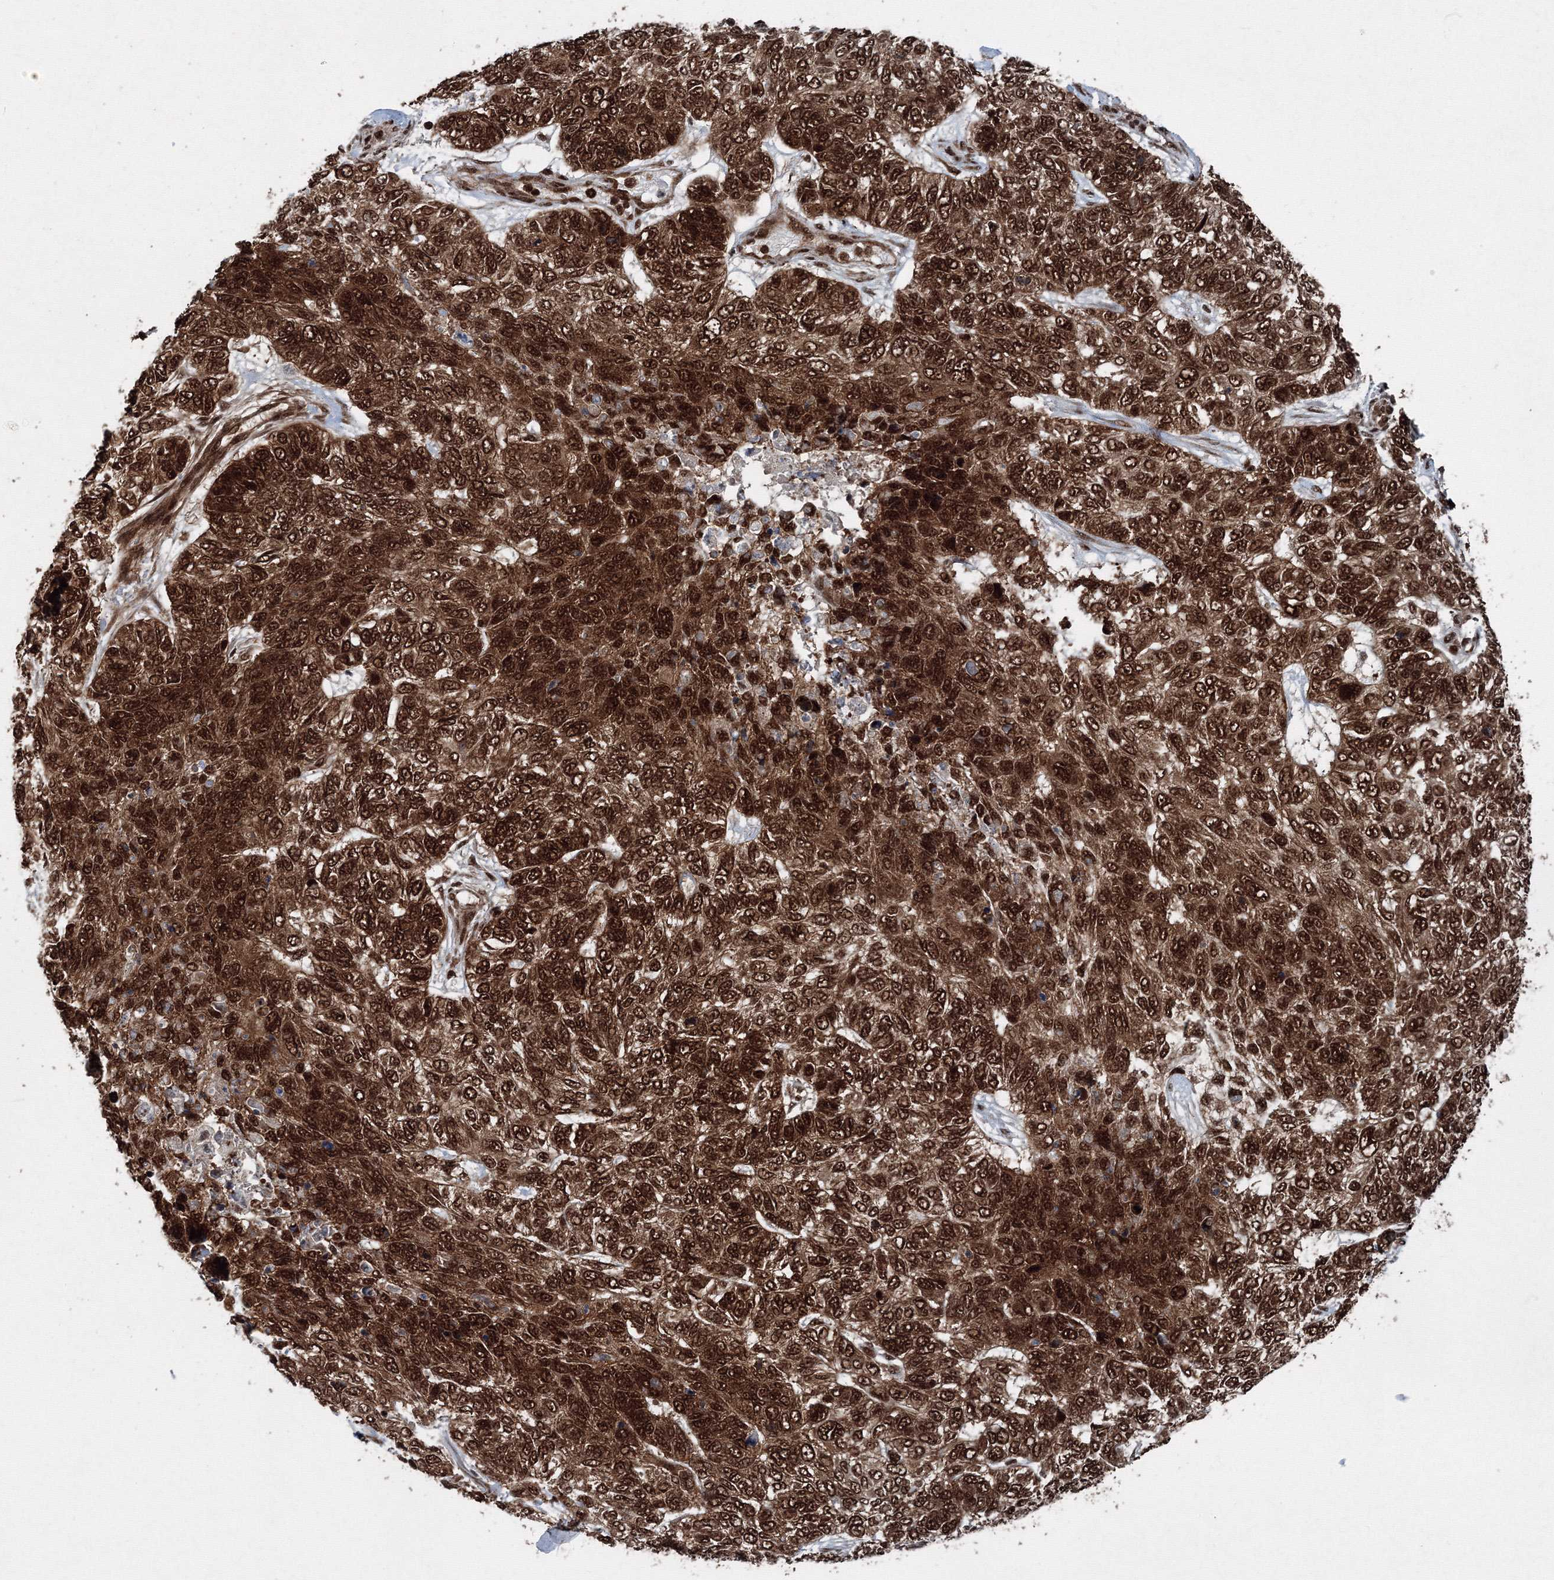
{"staining": {"intensity": "strong", "quantity": ">75%", "location": "cytoplasmic/membranous,nuclear"}, "tissue": "skin cancer", "cell_type": "Tumor cells", "image_type": "cancer", "snomed": [{"axis": "morphology", "description": "Basal cell carcinoma"}, {"axis": "topography", "description": "Skin"}], "caption": "Human skin cancer (basal cell carcinoma) stained with a protein marker reveals strong staining in tumor cells.", "gene": "SNRPC", "patient": {"sex": "female", "age": 65}}